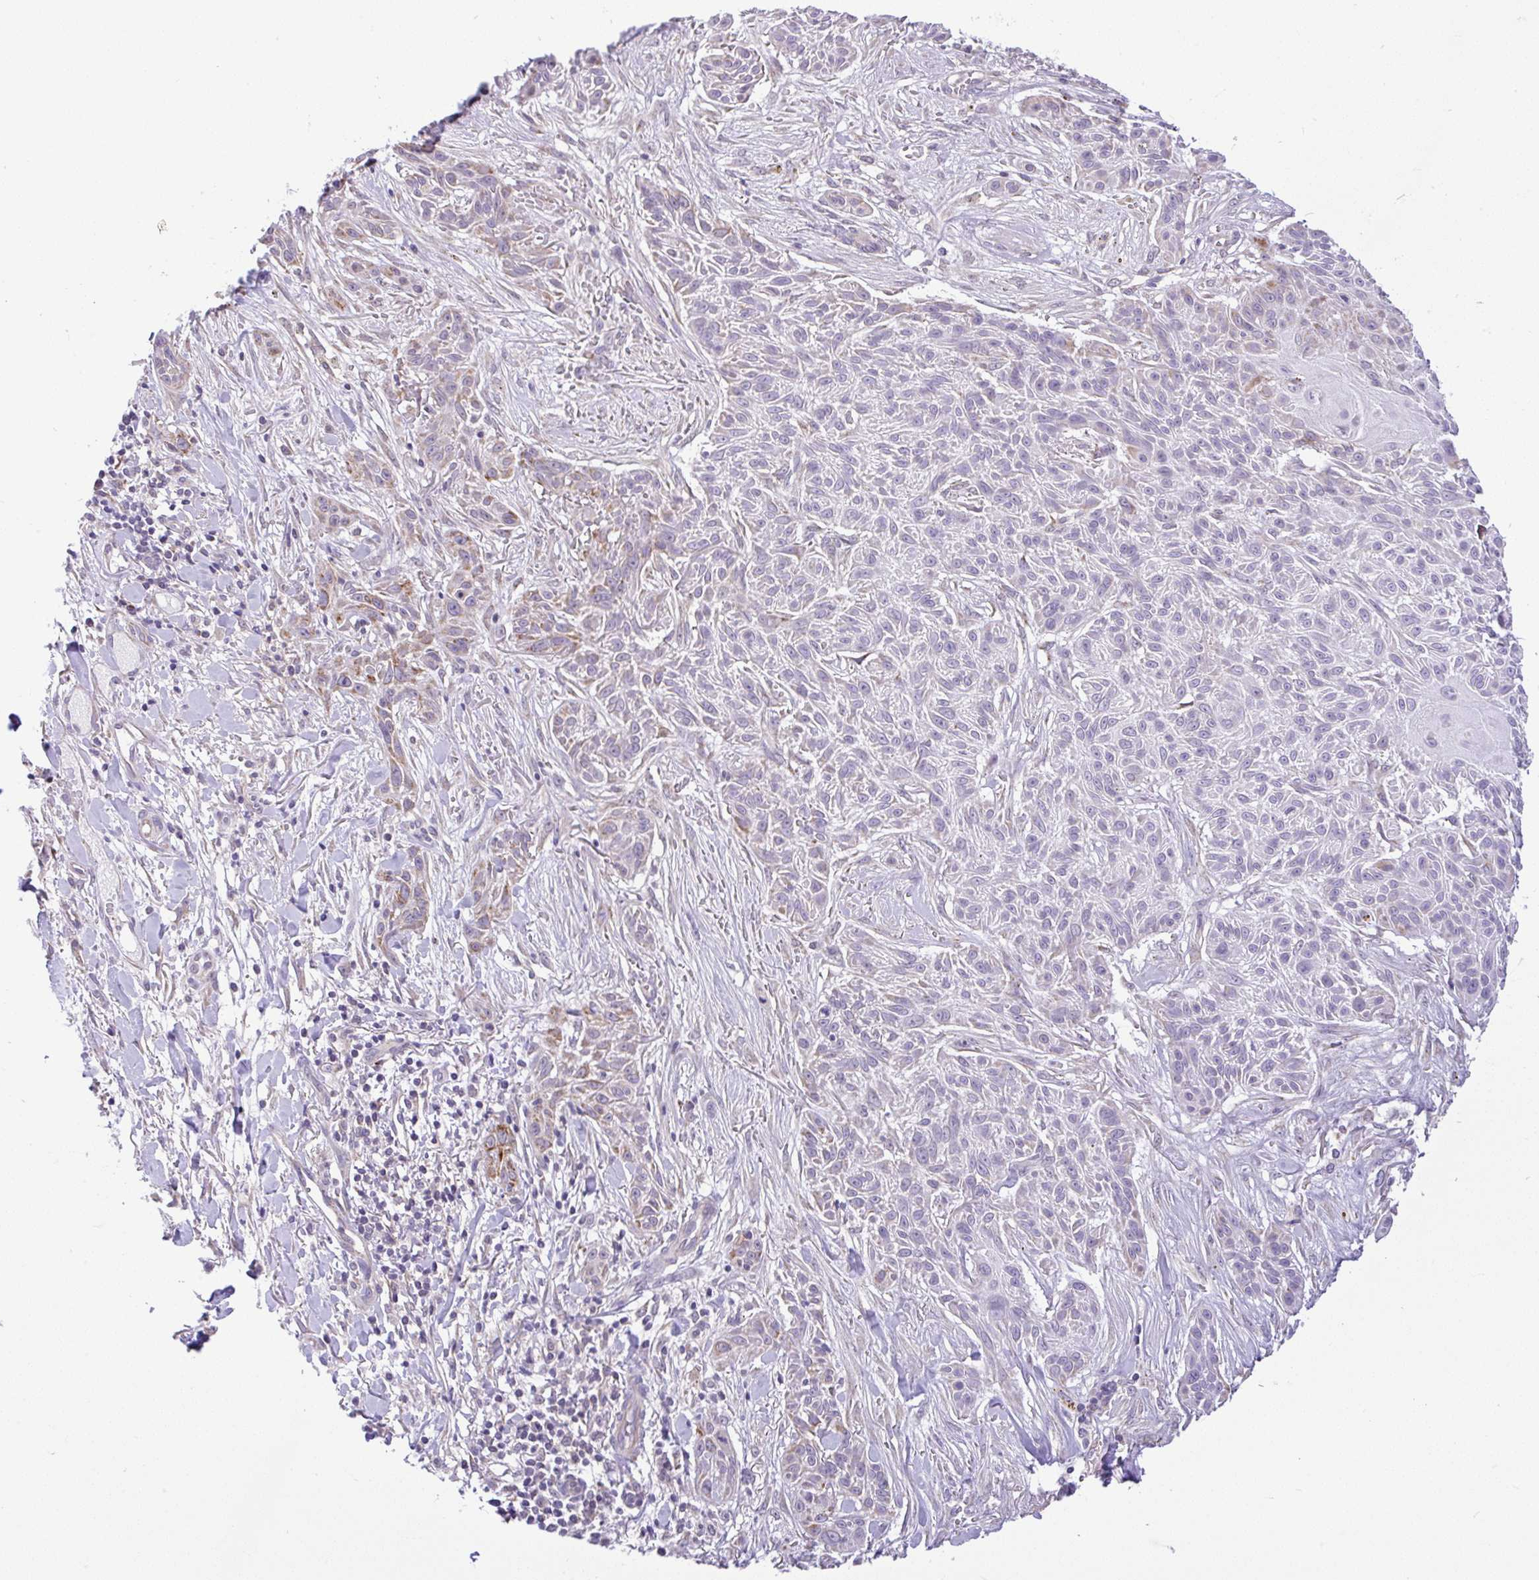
{"staining": {"intensity": "moderate", "quantity": "<25%", "location": "cytoplasmic/membranous"}, "tissue": "skin cancer", "cell_type": "Tumor cells", "image_type": "cancer", "snomed": [{"axis": "morphology", "description": "Squamous cell carcinoma, NOS"}, {"axis": "topography", "description": "Skin"}], "caption": "Tumor cells demonstrate moderate cytoplasmic/membranous expression in approximately <25% of cells in skin cancer.", "gene": "PYCR2", "patient": {"sex": "male", "age": 86}}